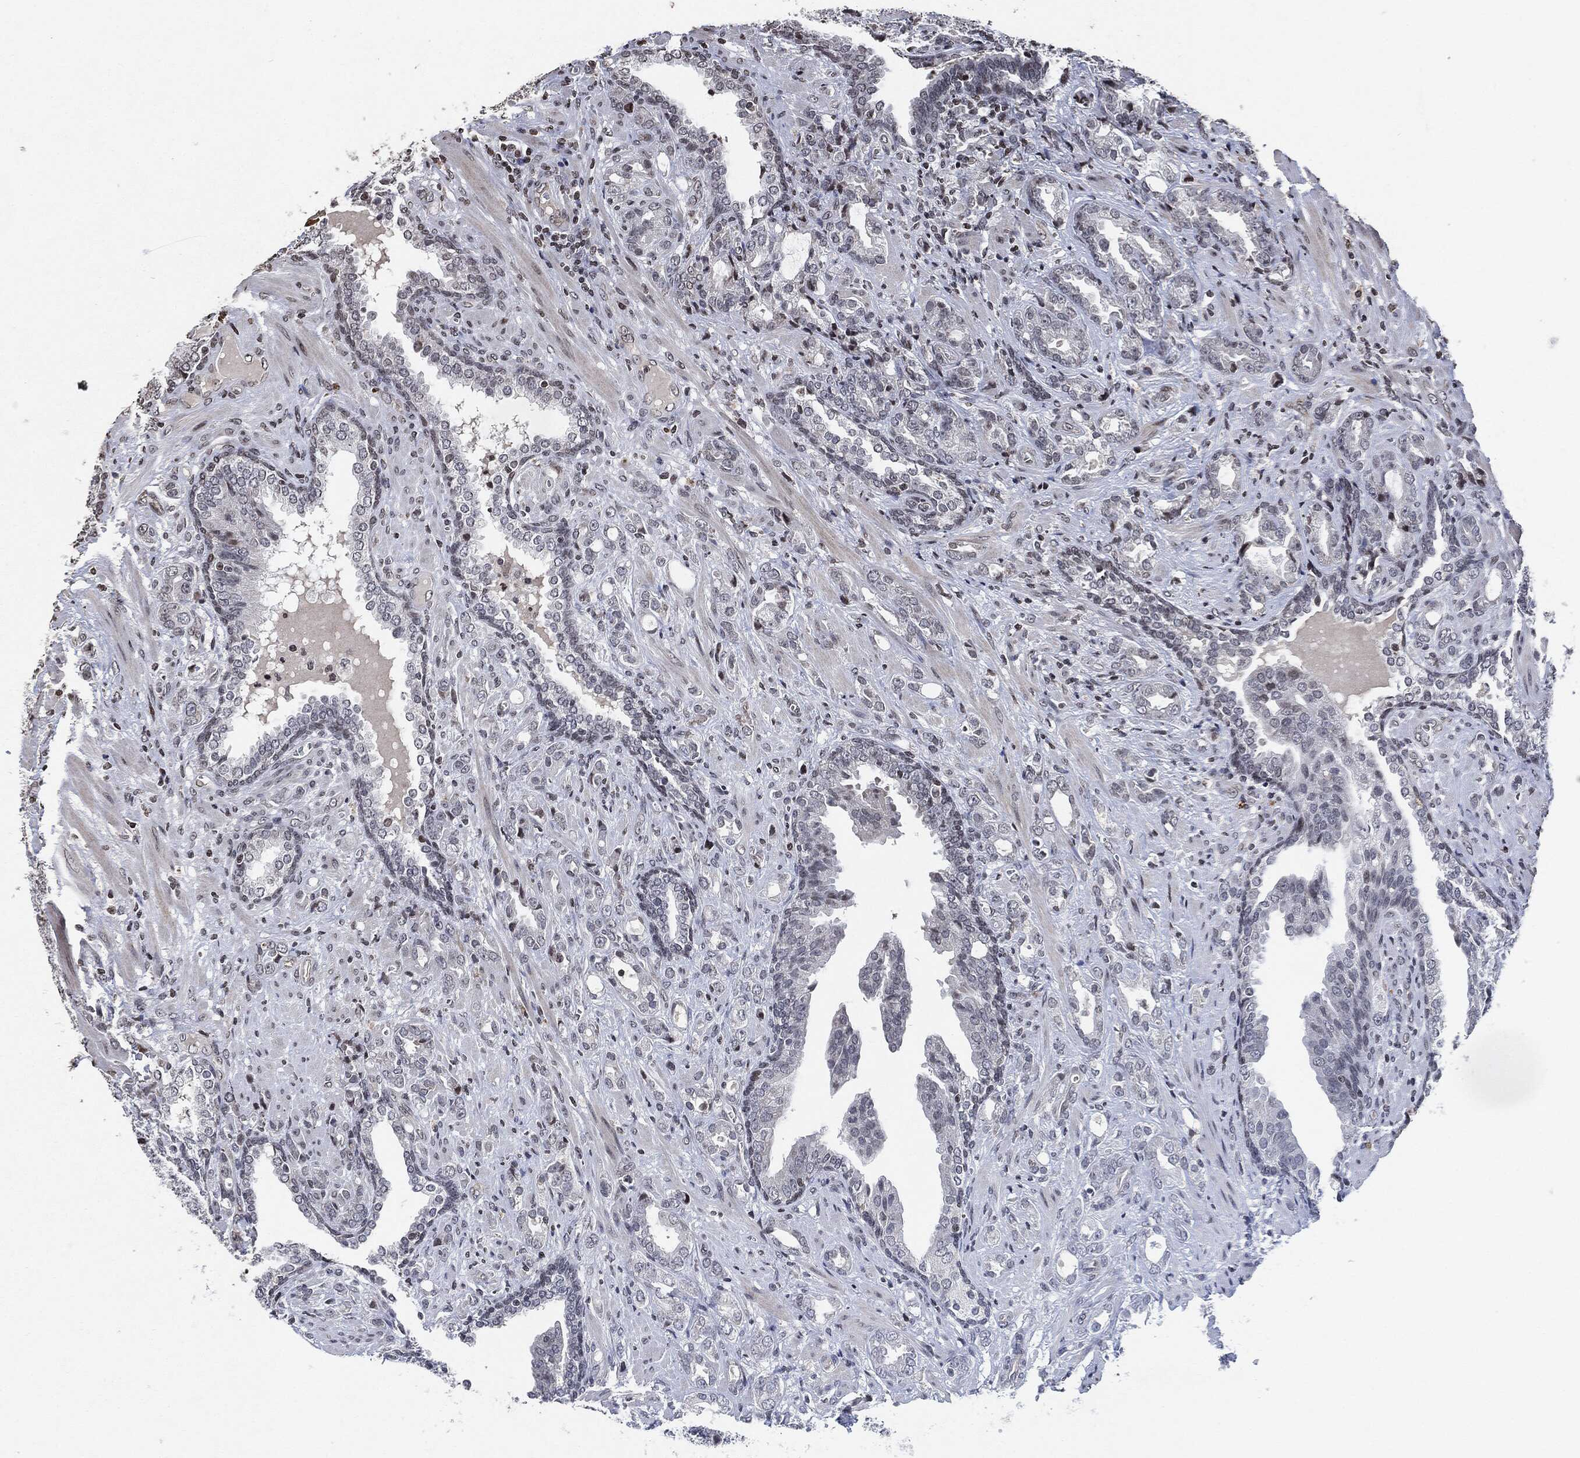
{"staining": {"intensity": "negative", "quantity": "none", "location": "none"}, "tissue": "prostate cancer", "cell_type": "Tumor cells", "image_type": "cancer", "snomed": [{"axis": "morphology", "description": "Adenocarcinoma, NOS"}, {"axis": "topography", "description": "Prostate"}], "caption": "The immunohistochemistry micrograph has no significant staining in tumor cells of adenocarcinoma (prostate) tissue.", "gene": "JUN", "patient": {"sex": "male", "age": 57}}